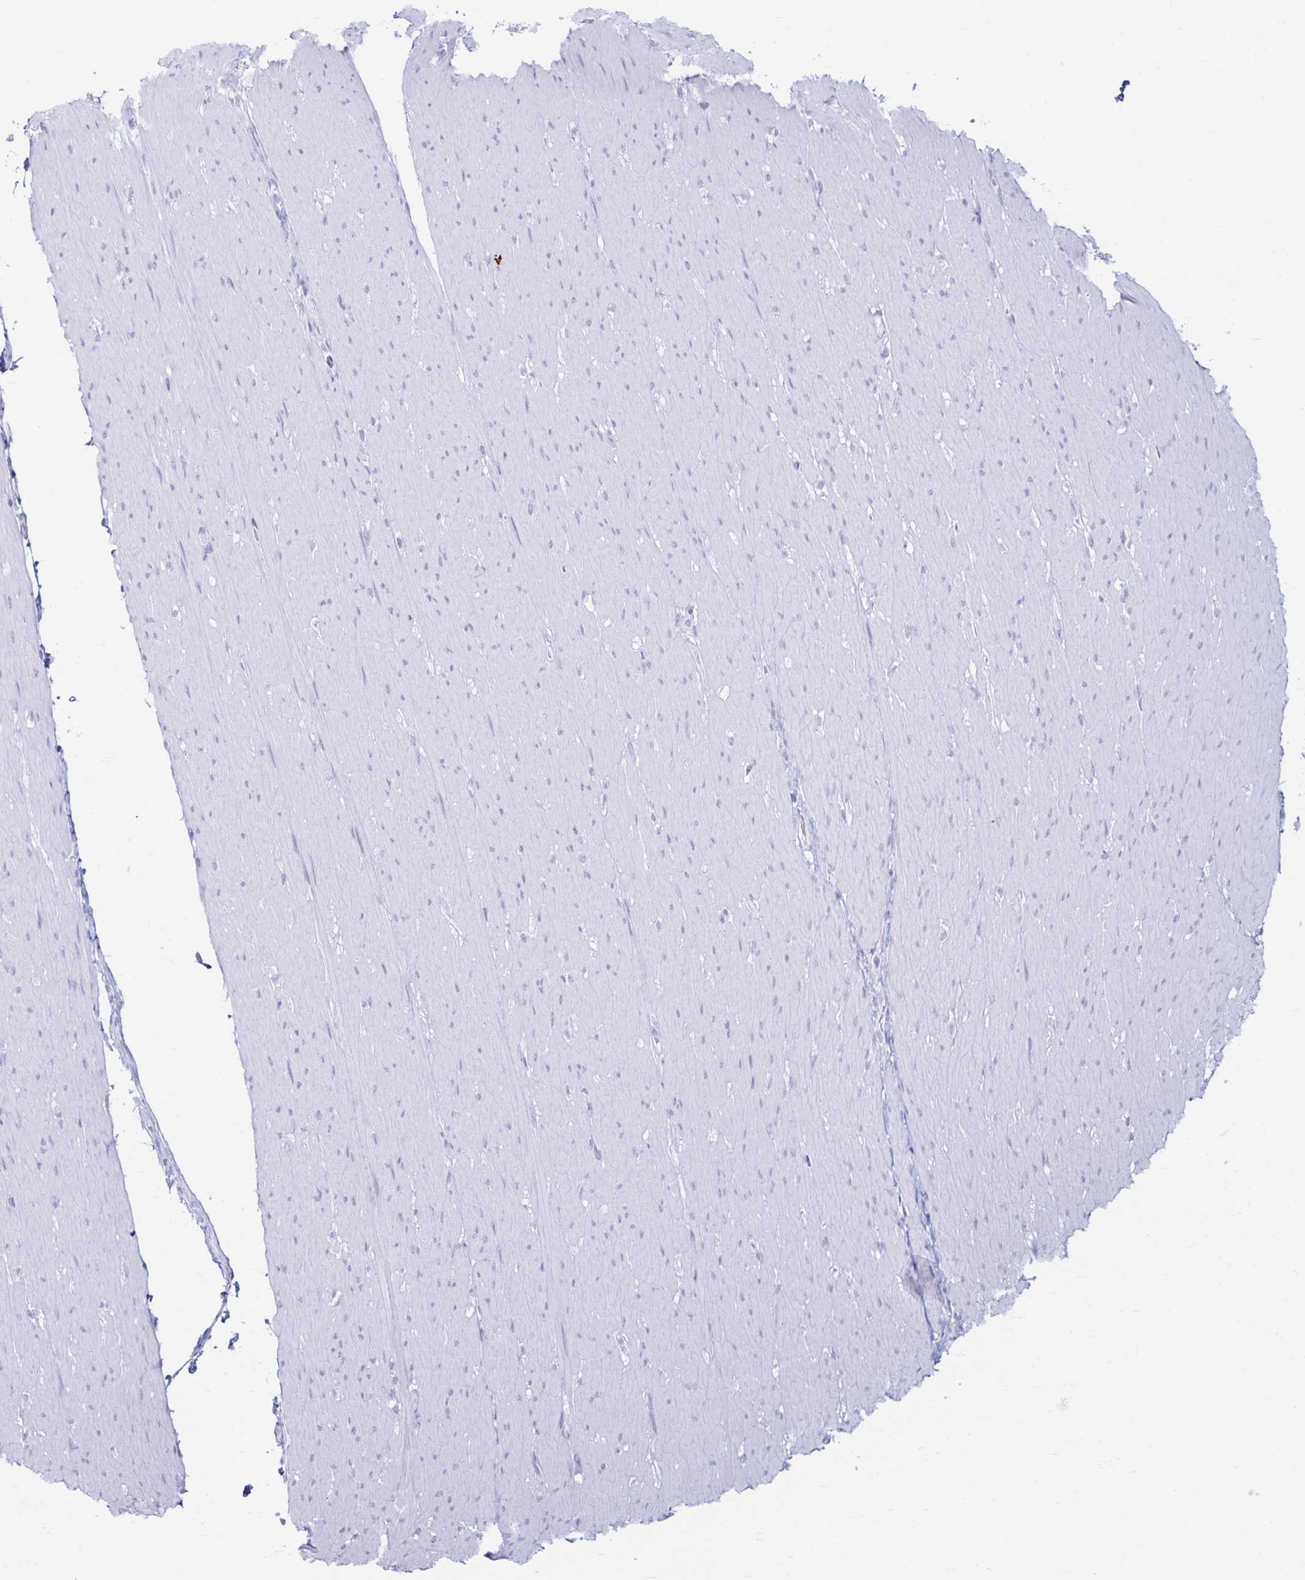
{"staining": {"intensity": "negative", "quantity": "none", "location": "none"}, "tissue": "smooth muscle", "cell_type": "Smooth muscle cells", "image_type": "normal", "snomed": [{"axis": "morphology", "description": "Normal tissue, NOS"}, {"axis": "topography", "description": "Smooth muscle"}, {"axis": "topography", "description": "Rectum"}], "caption": "This photomicrograph is of normal smooth muscle stained with immunohistochemistry (IHC) to label a protein in brown with the nuclei are counter-stained blue. There is no expression in smooth muscle cells.", "gene": "ERICH6", "patient": {"sex": "male", "age": 53}}